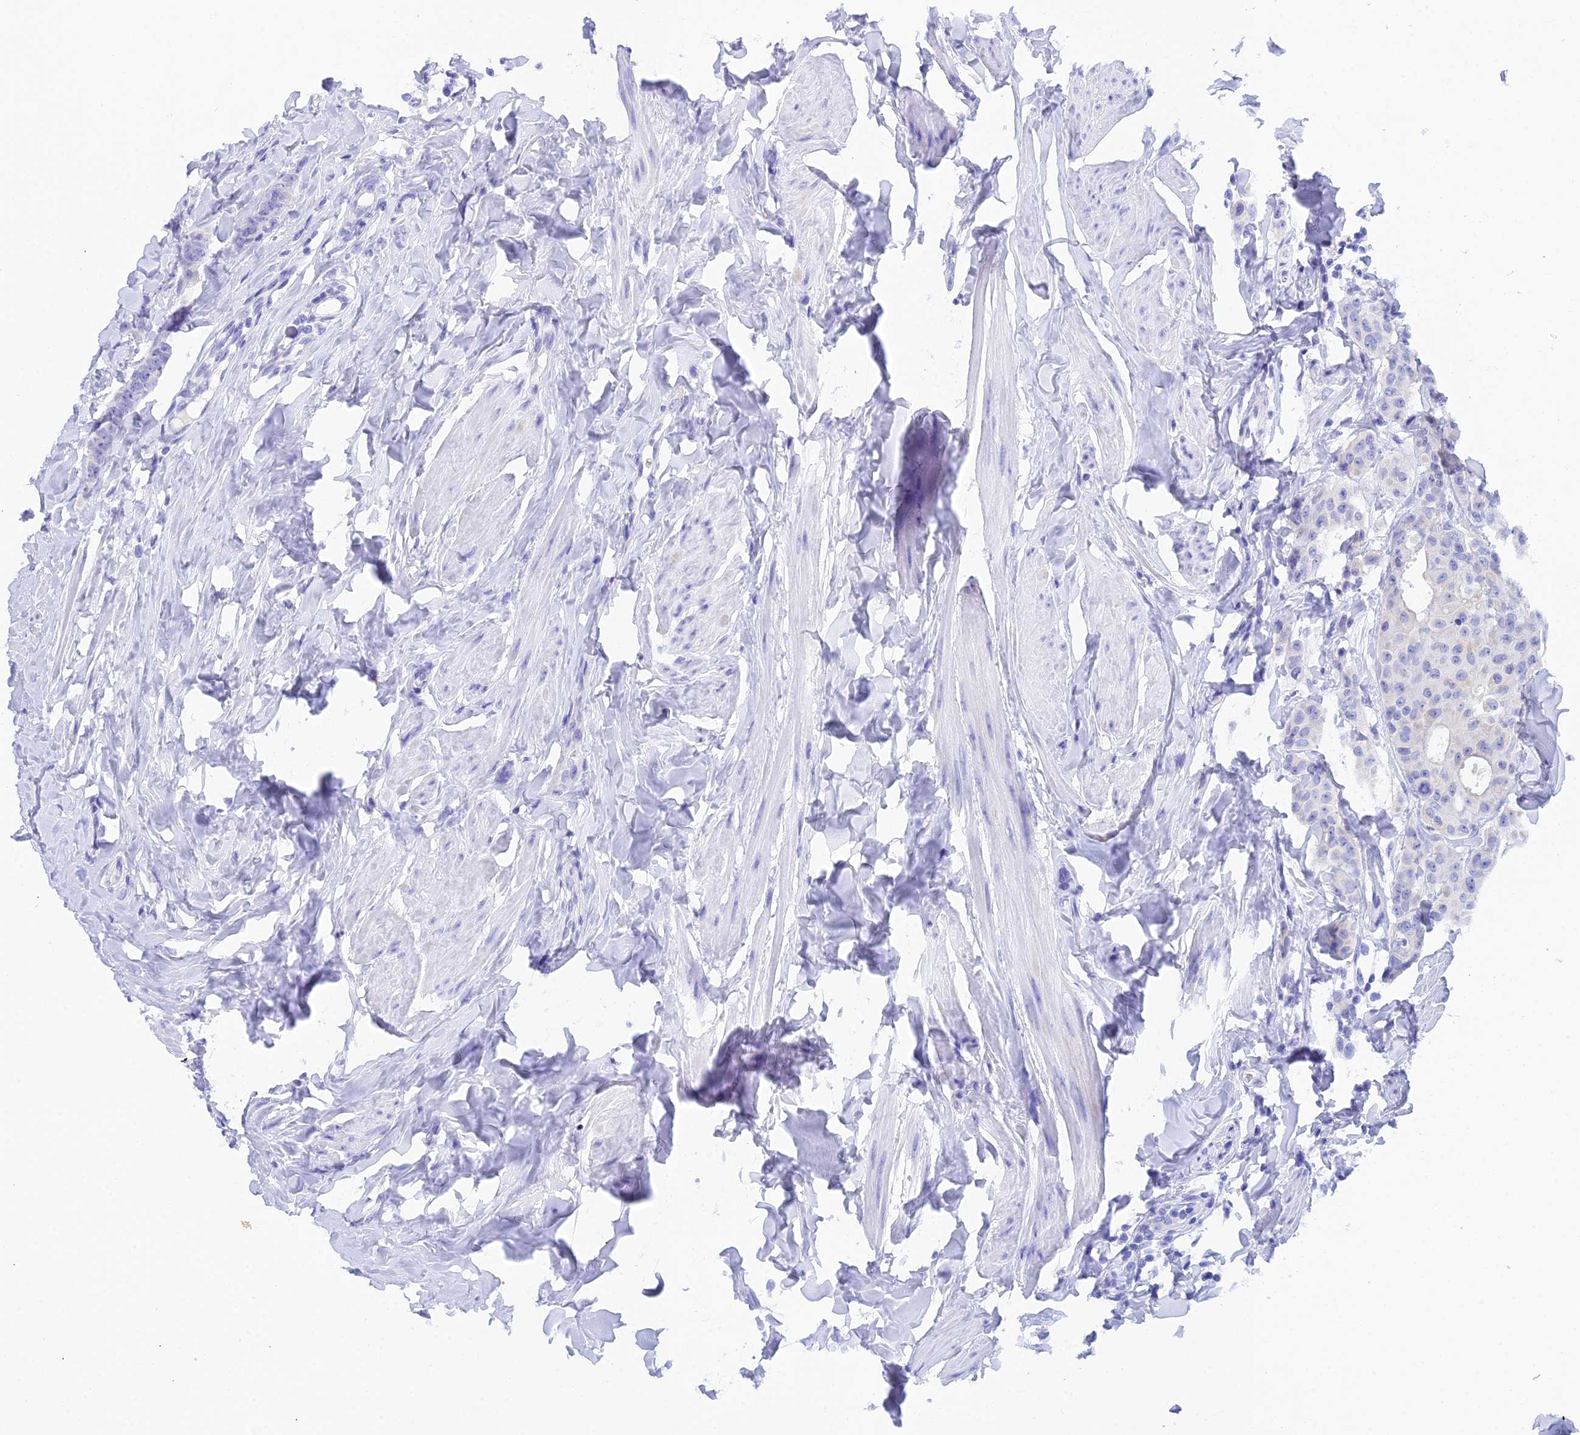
{"staining": {"intensity": "negative", "quantity": "none", "location": "none"}, "tissue": "breast cancer", "cell_type": "Tumor cells", "image_type": "cancer", "snomed": [{"axis": "morphology", "description": "Duct carcinoma"}, {"axis": "topography", "description": "Breast"}], "caption": "High magnification brightfield microscopy of intraductal carcinoma (breast) stained with DAB (brown) and counterstained with hematoxylin (blue): tumor cells show no significant positivity. (DAB (3,3'-diaminobenzidine) immunohistochemistry, high magnification).", "gene": "REG1A", "patient": {"sex": "female", "age": 40}}